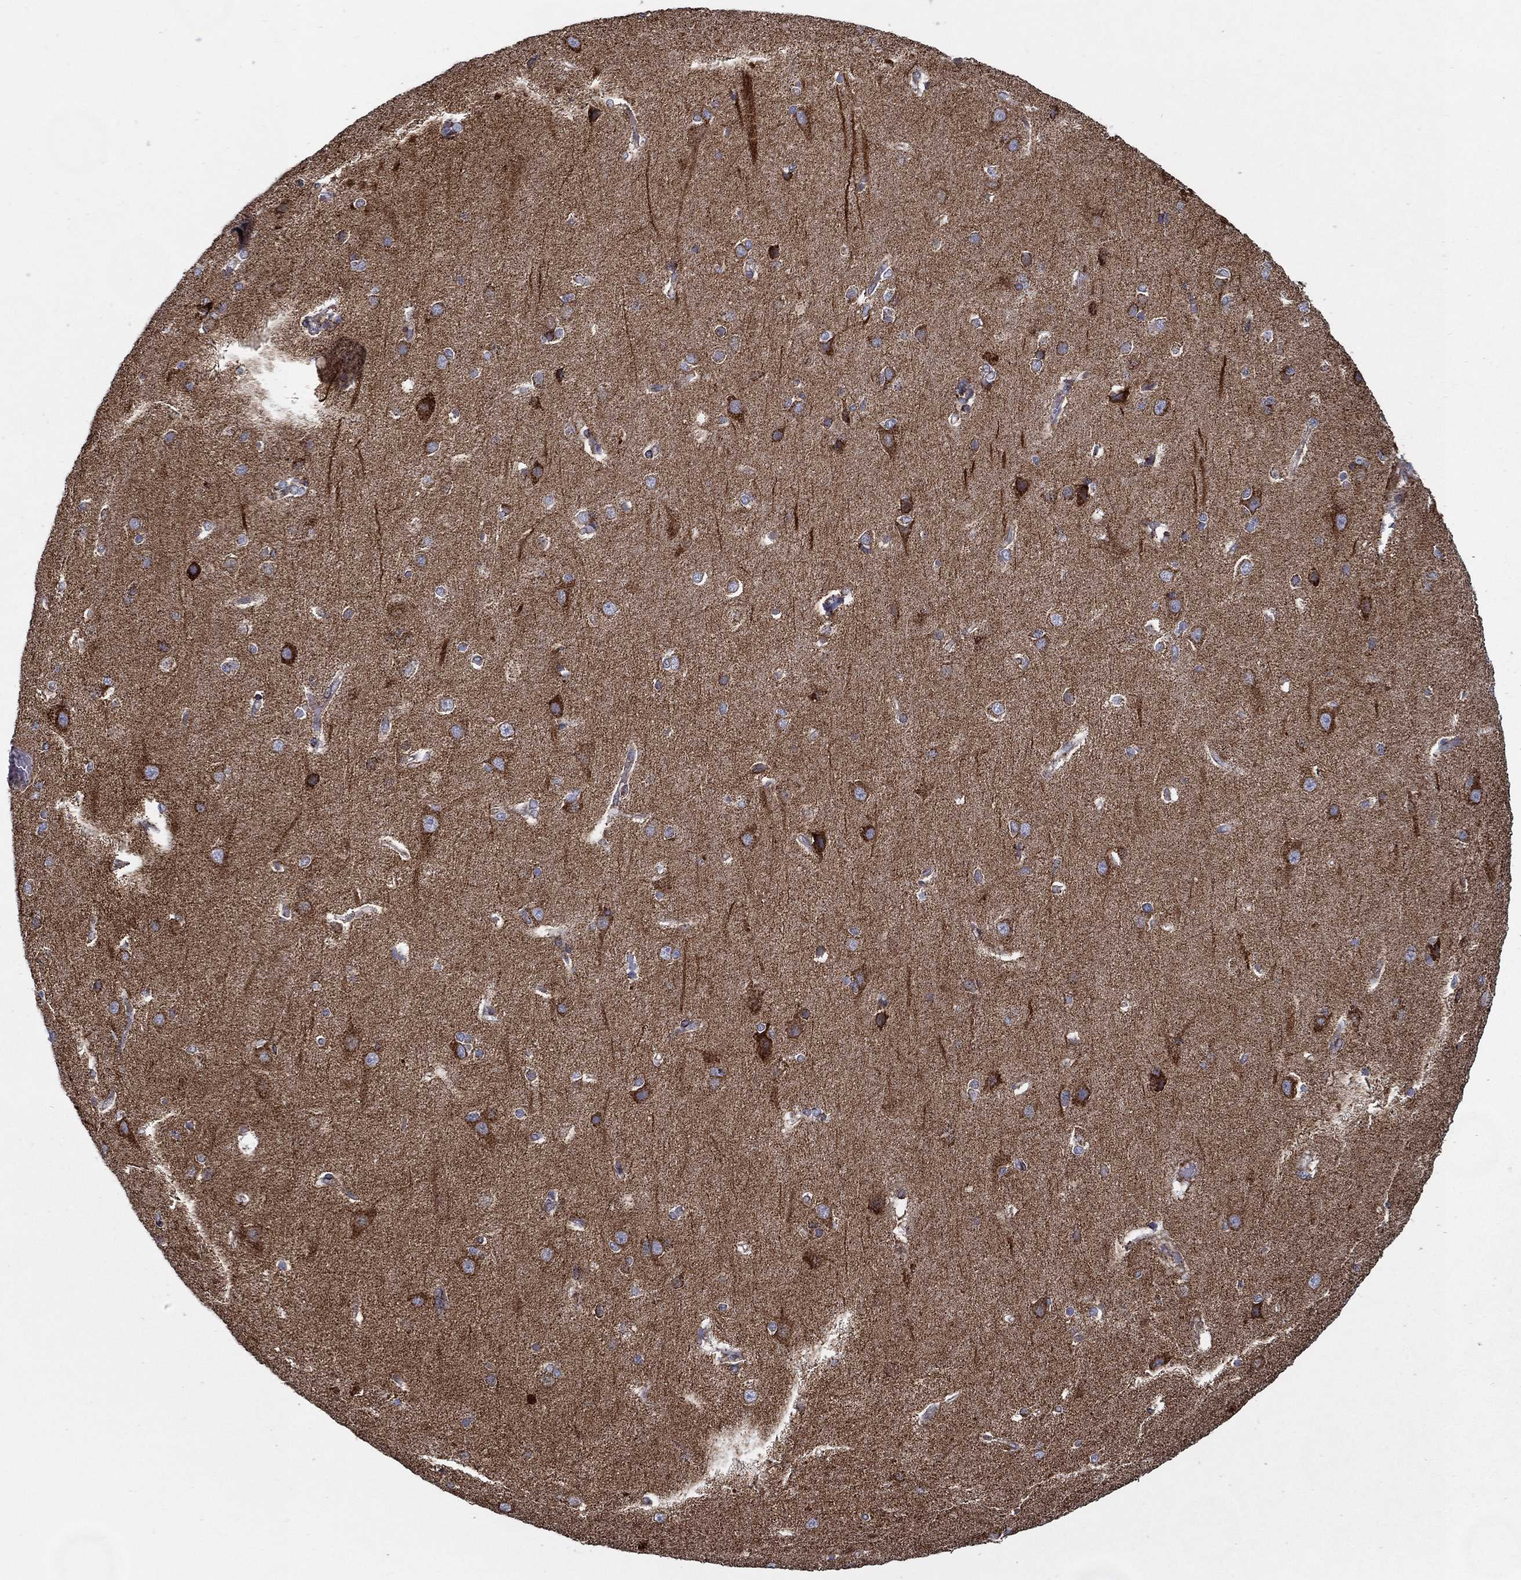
{"staining": {"intensity": "negative", "quantity": "none", "location": "none"}, "tissue": "cerebral cortex", "cell_type": "Endothelial cells", "image_type": "normal", "snomed": [{"axis": "morphology", "description": "Normal tissue, NOS"}, {"axis": "topography", "description": "Cerebral cortex"}], "caption": "Immunohistochemistry of unremarkable cerebral cortex reveals no staining in endothelial cells. (DAB (3,3'-diaminobenzidine) IHC, high magnification).", "gene": "MT", "patient": {"sex": "male", "age": 37}}